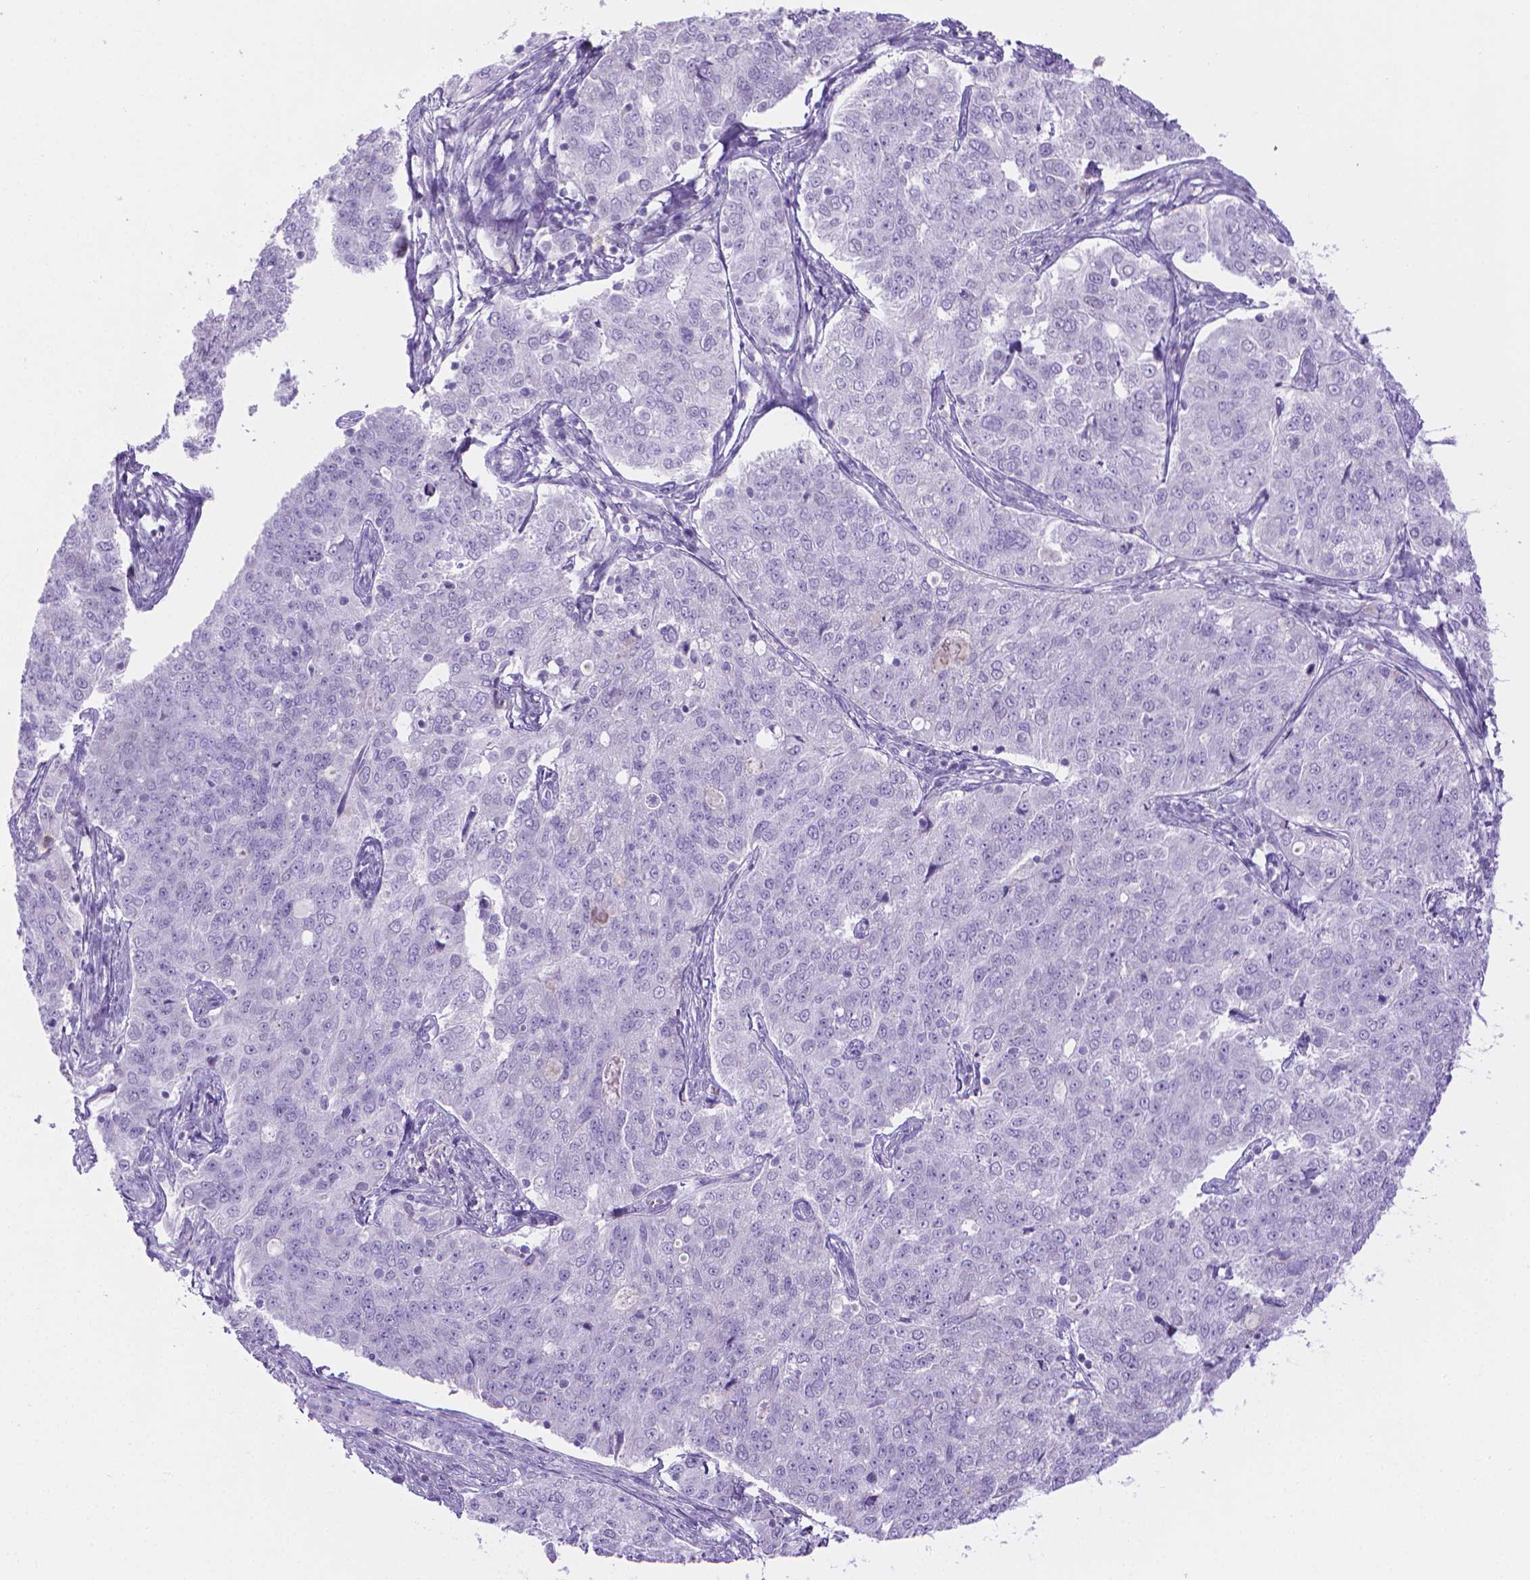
{"staining": {"intensity": "negative", "quantity": "none", "location": "none"}, "tissue": "endometrial cancer", "cell_type": "Tumor cells", "image_type": "cancer", "snomed": [{"axis": "morphology", "description": "Adenocarcinoma, NOS"}, {"axis": "topography", "description": "Endometrium"}], "caption": "Immunohistochemistry photomicrograph of neoplastic tissue: adenocarcinoma (endometrial) stained with DAB displays no significant protein staining in tumor cells.", "gene": "SPAG6", "patient": {"sex": "female", "age": 43}}